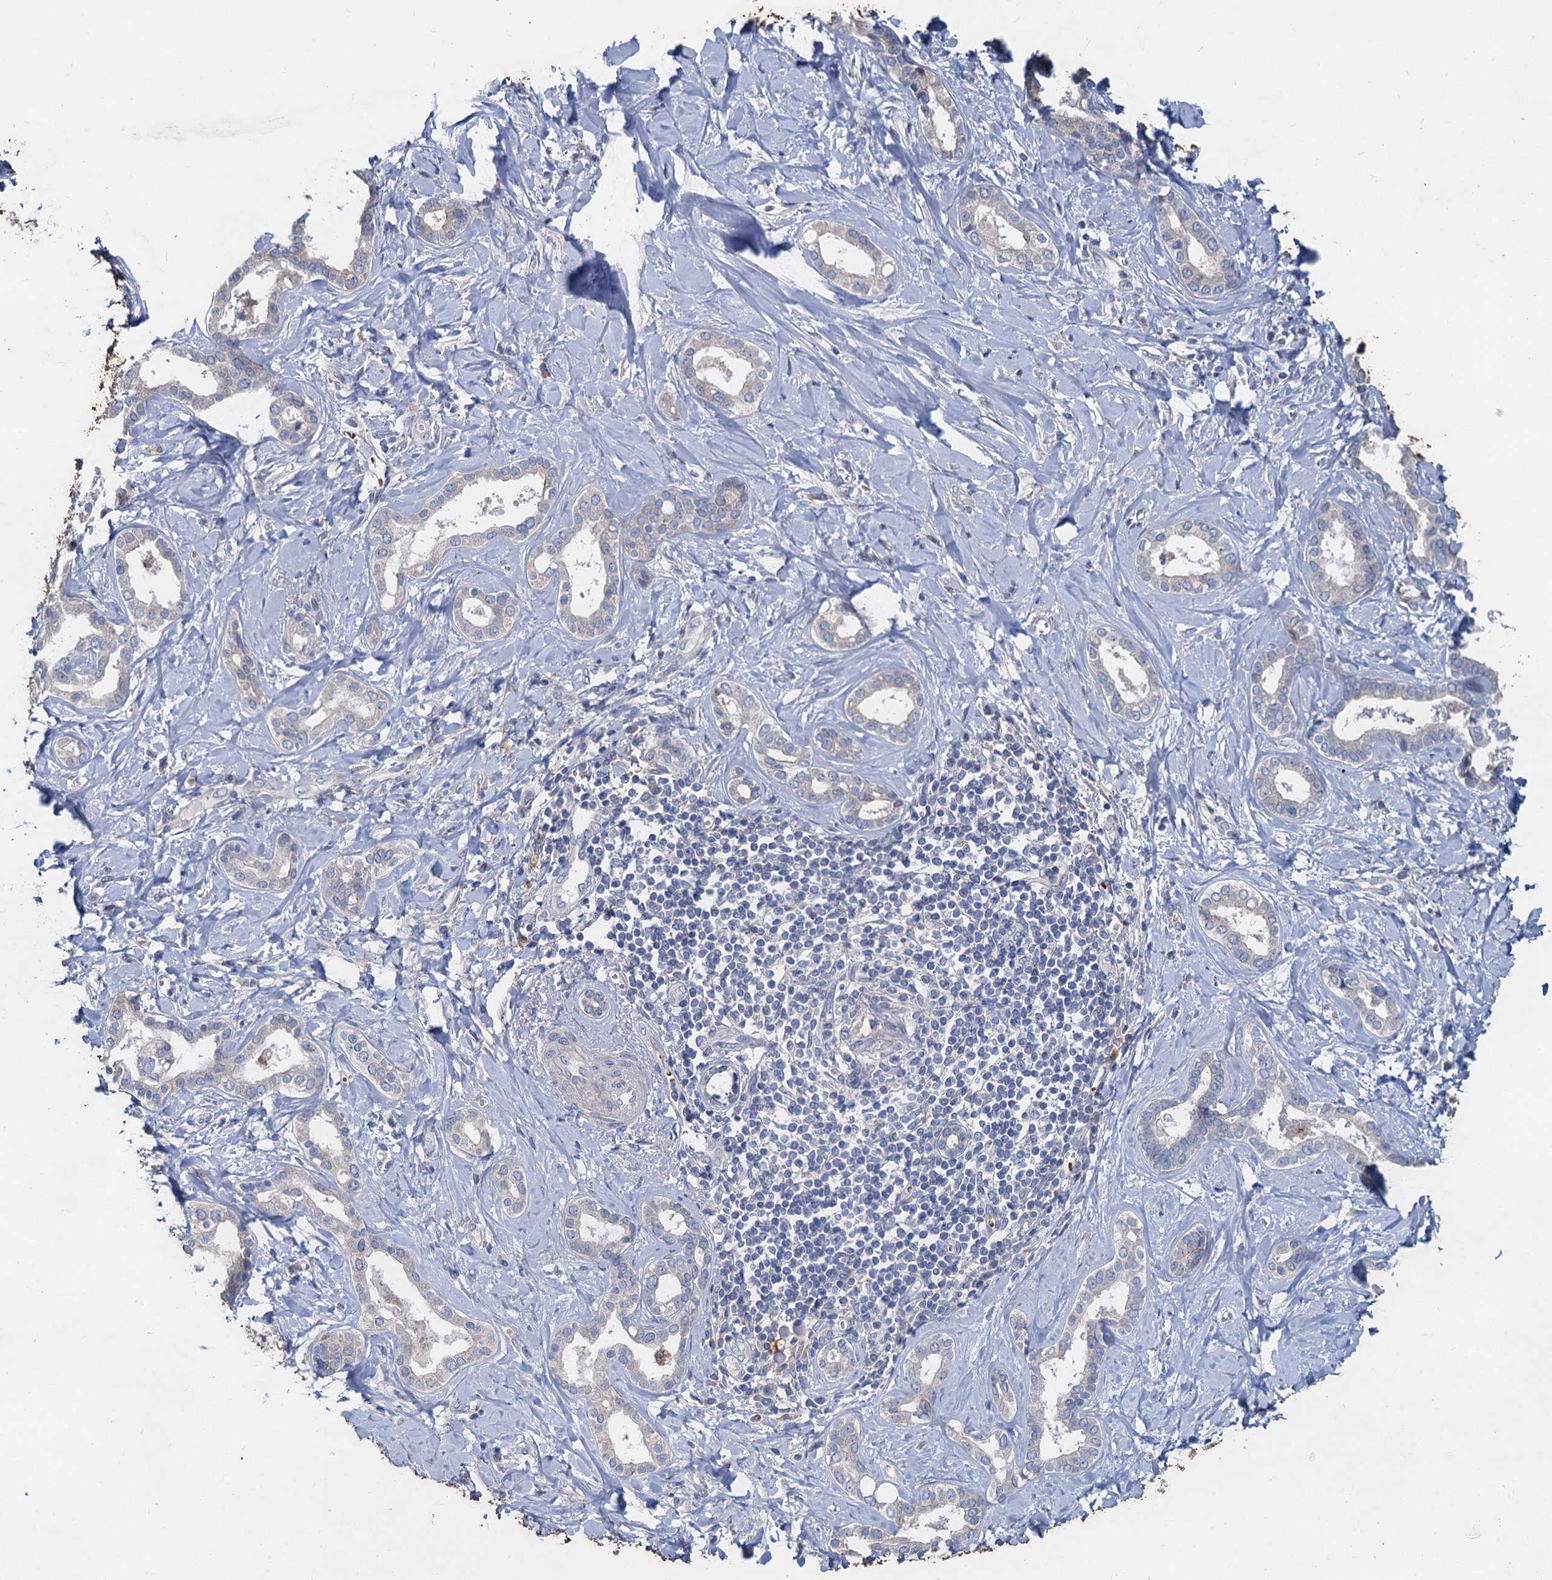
{"staining": {"intensity": "negative", "quantity": "none", "location": "none"}, "tissue": "liver cancer", "cell_type": "Tumor cells", "image_type": "cancer", "snomed": [{"axis": "morphology", "description": "Cholangiocarcinoma"}, {"axis": "topography", "description": "Liver"}], "caption": "There is no significant expression in tumor cells of liver cancer (cholangiocarcinoma). The staining is performed using DAB brown chromogen with nuclei counter-stained in using hematoxylin.", "gene": "TCTN2", "patient": {"sex": "female", "age": 77}}